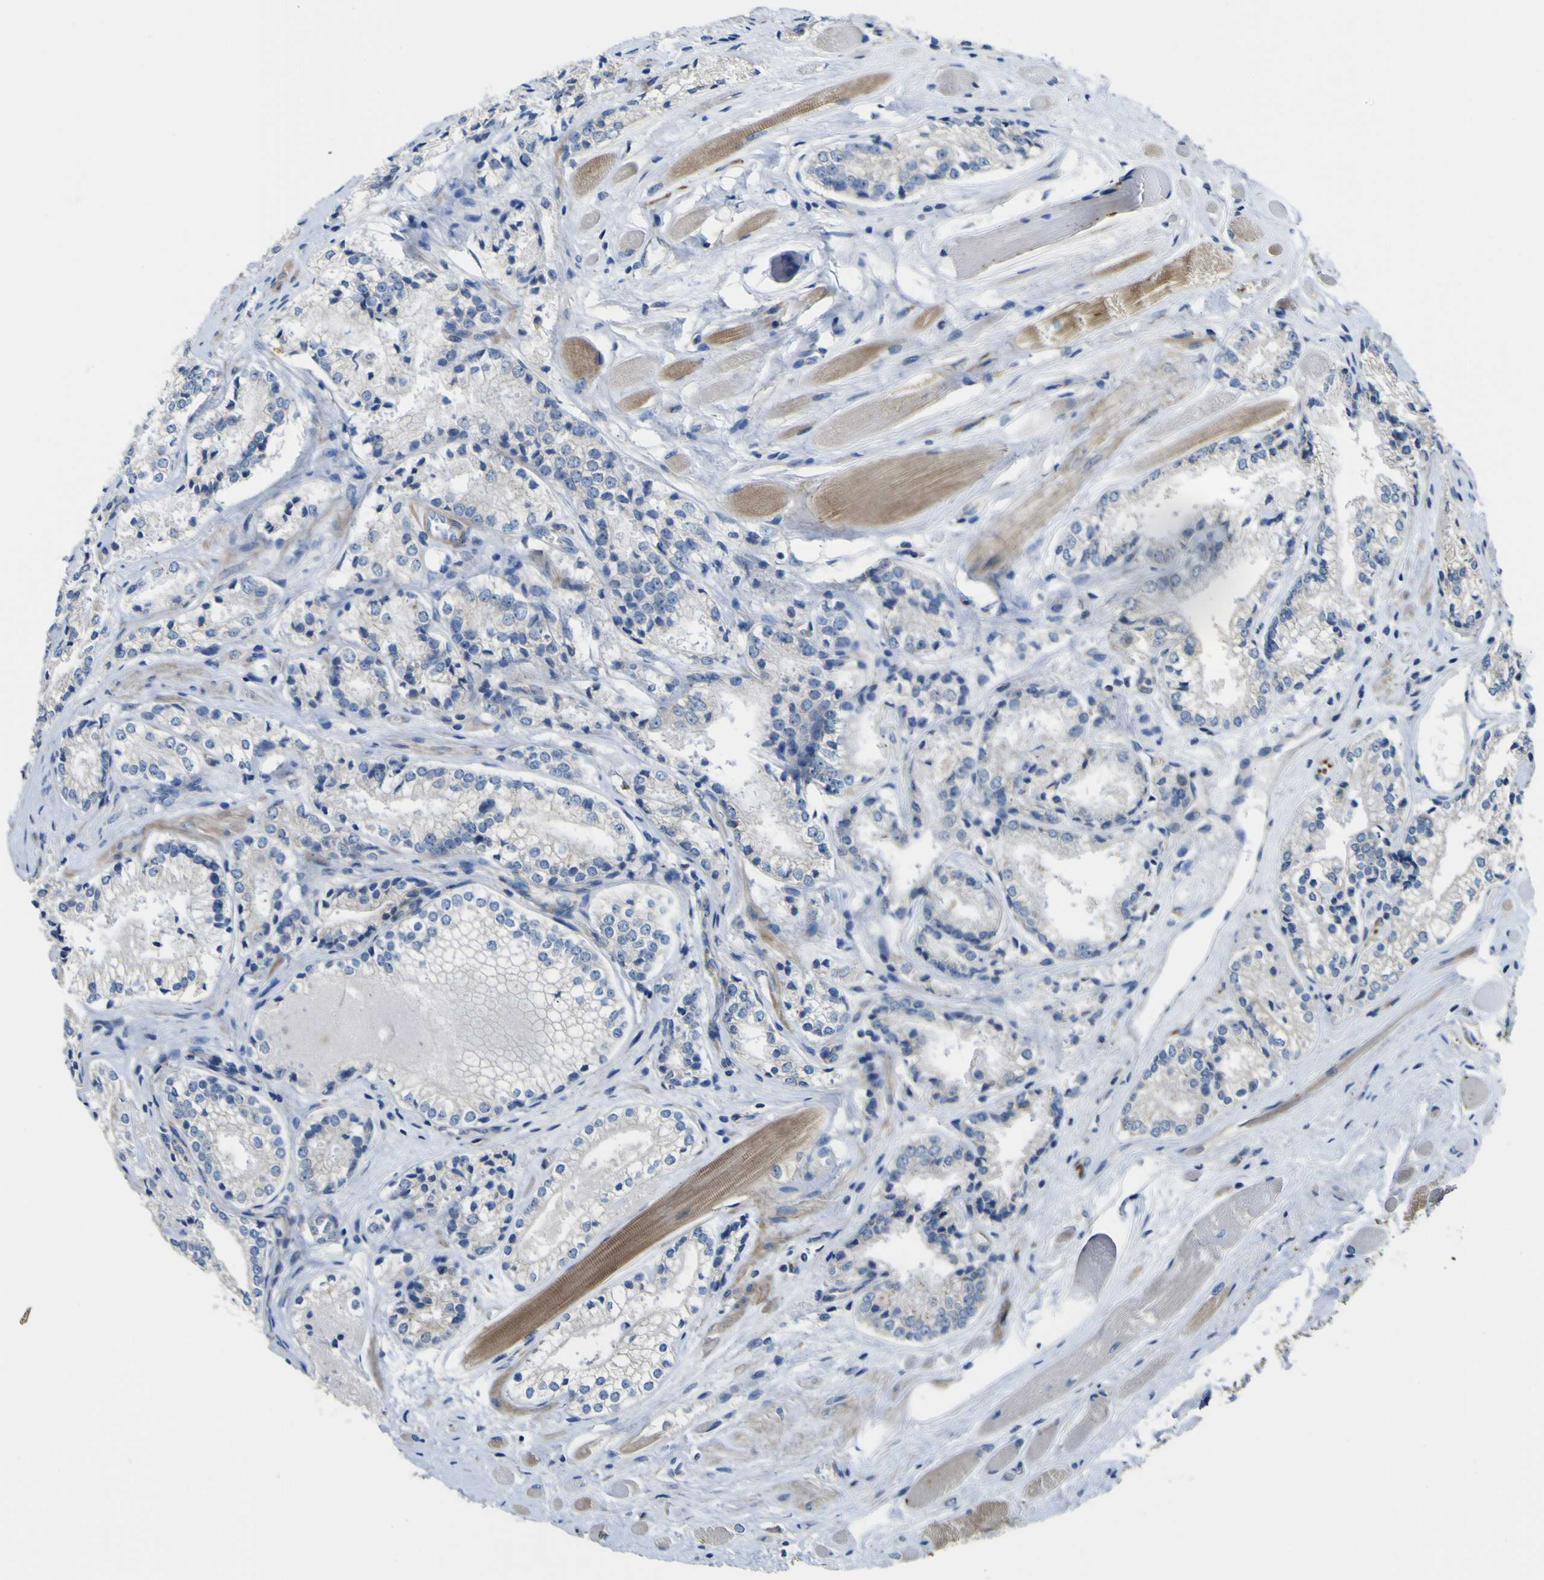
{"staining": {"intensity": "negative", "quantity": "none", "location": "none"}, "tissue": "prostate cancer", "cell_type": "Tumor cells", "image_type": "cancer", "snomed": [{"axis": "morphology", "description": "Adenocarcinoma, Low grade"}, {"axis": "topography", "description": "Prostate"}], "caption": "This is an immunohistochemistry histopathology image of human prostate adenocarcinoma (low-grade). There is no expression in tumor cells.", "gene": "ALDH18A1", "patient": {"sex": "male", "age": 60}}